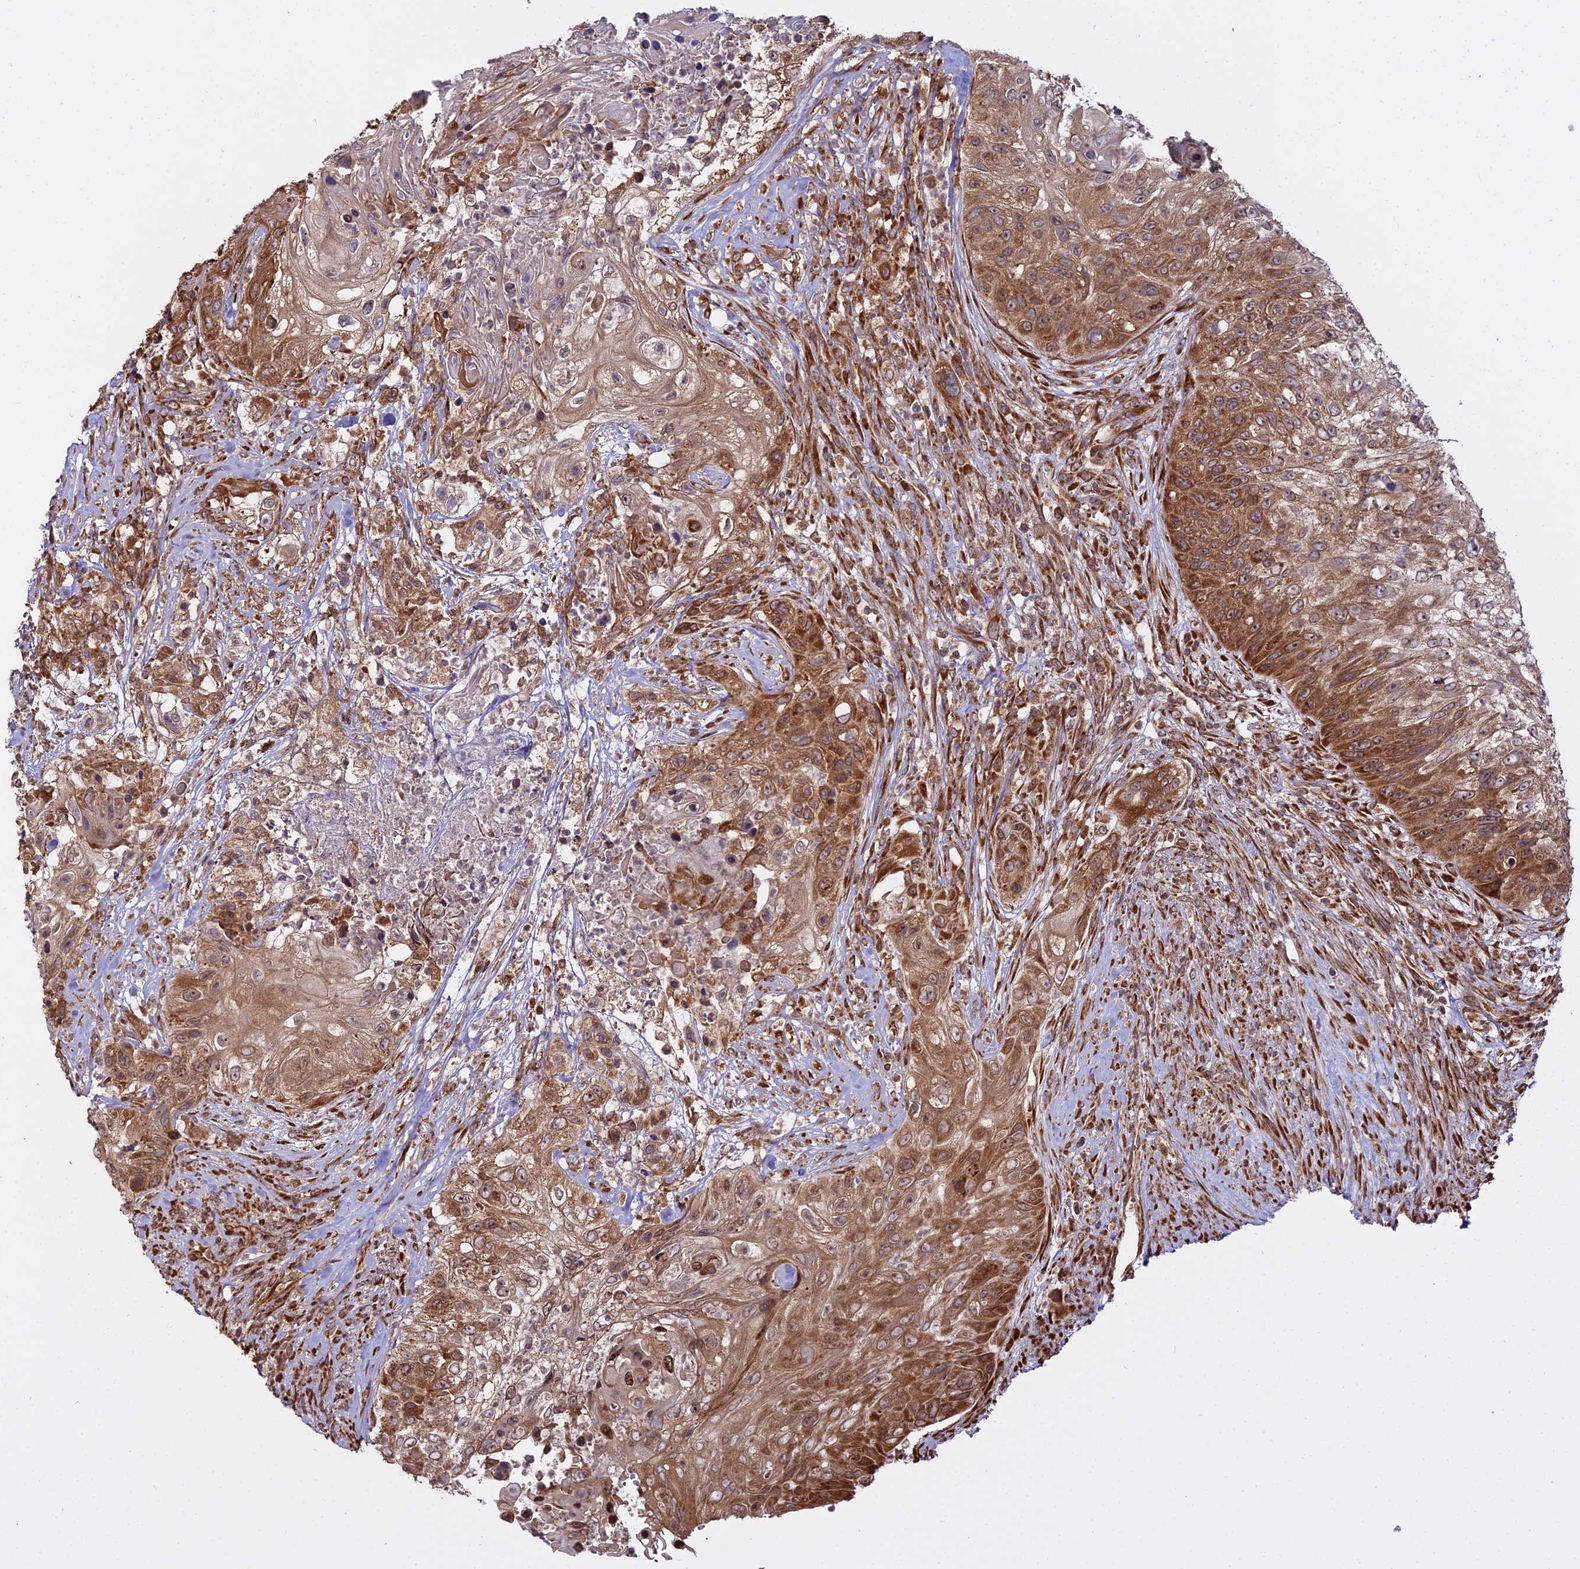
{"staining": {"intensity": "strong", "quantity": "25%-75%", "location": "cytoplasmic/membranous,nuclear"}, "tissue": "urothelial cancer", "cell_type": "Tumor cells", "image_type": "cancer", "snomed": [{"axis": "morphology", "description": "Urothelial carcinoma, High grade"}, {"axis": "topography", "description": "Urinary bladder"}], "caption": "This histopathology image displays immunohistochemistry (IHC) staining of urothelial cancer, with high strong cytoplasmic/membranous and nuclear expression in about 25%-75% of tumor cells.", "gene": "RPL26", "patient": {"sex": "female", "age": 60}}